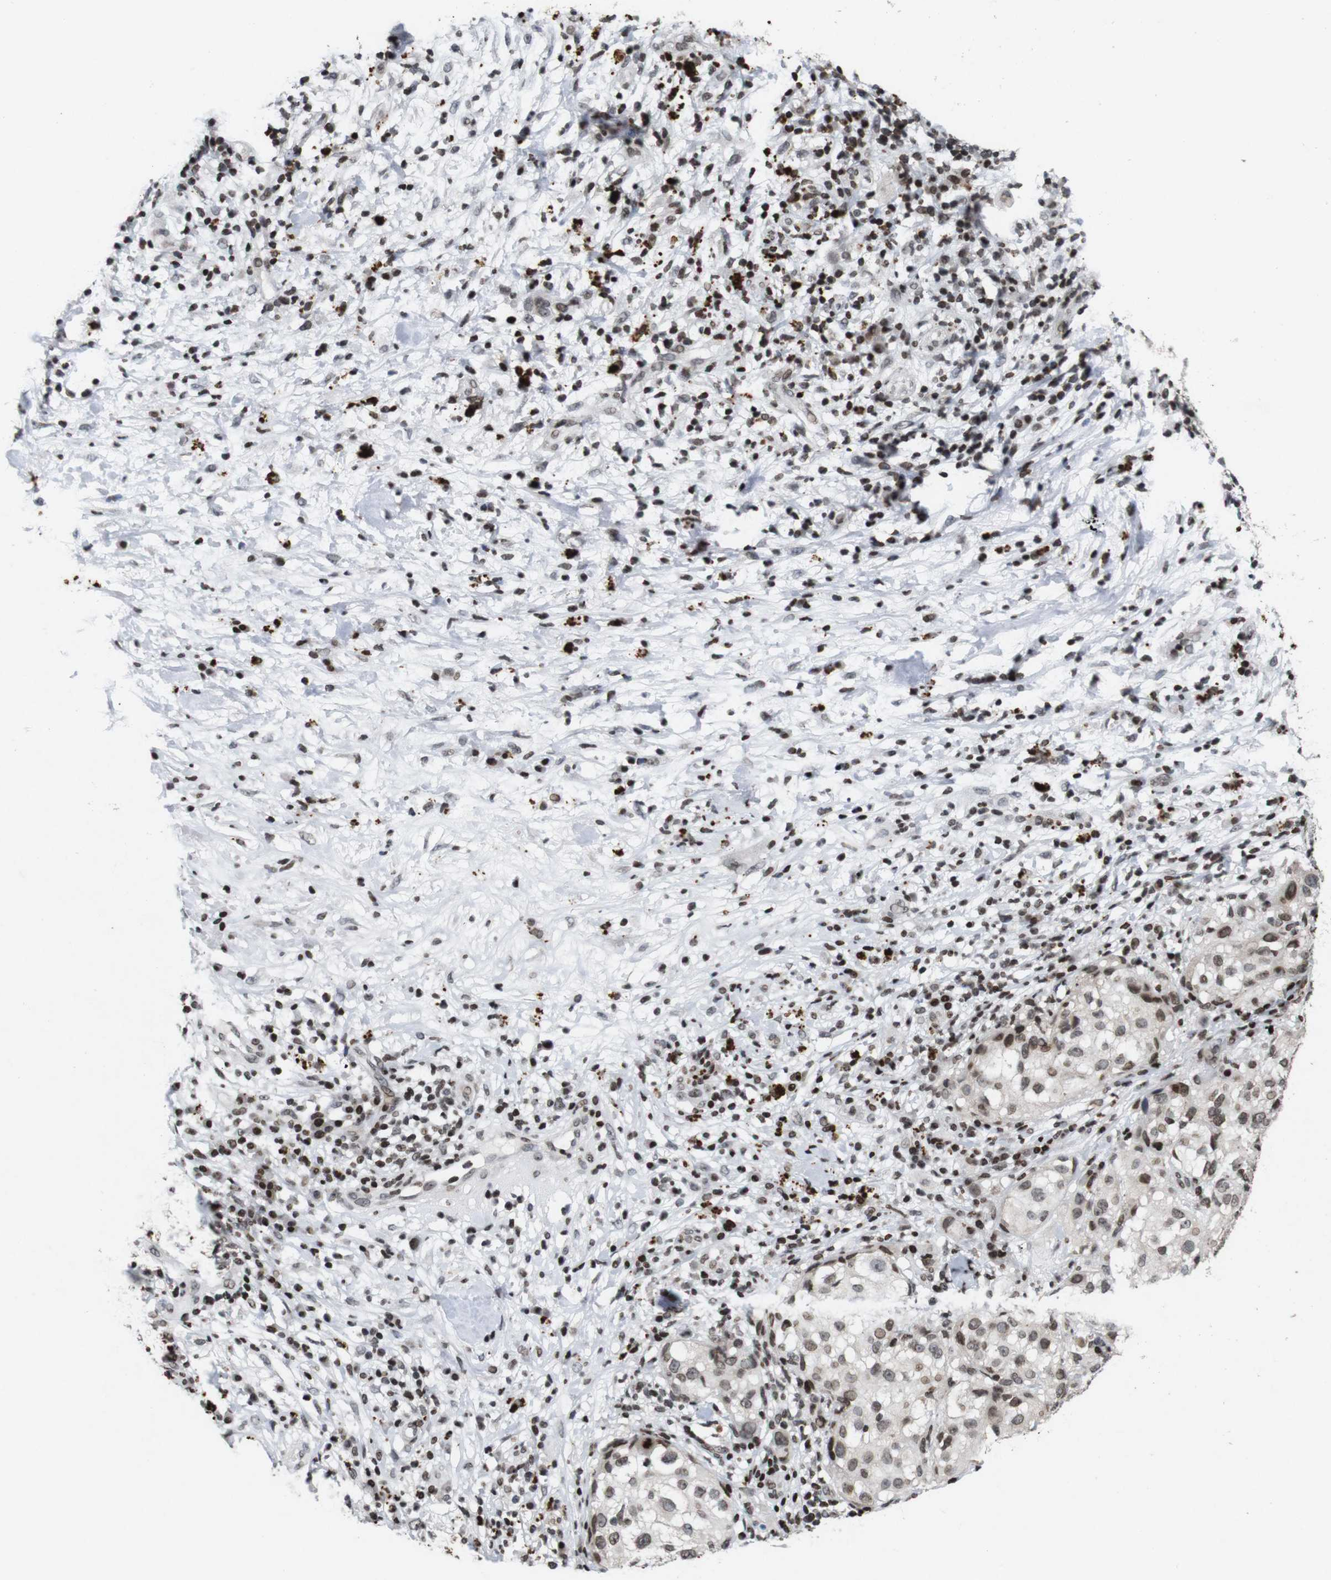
{"staining": {"intensity": "moderate", "quantity": ">75%", "location": "nuclear"}, "tissue": "melanoma", "cell_type": "Tumor cells", "image_type": "cancer", "snomed": [{"axis": "morphology", "description": "Necrosis, NOS"}, {"axis": "morphology", "description": "Malignant melanoma, NOS"}, {"axis": "topography", "description": "Skin"}], "caption": "High-power microscopy captured an immunohistochemistry photomicrograph of melanoma, revealing moderate nuclear positivity in approximately >75% of tumor cells.", "gene": "MAGEH1", "patient": {"sex": "female", "age": 87}}